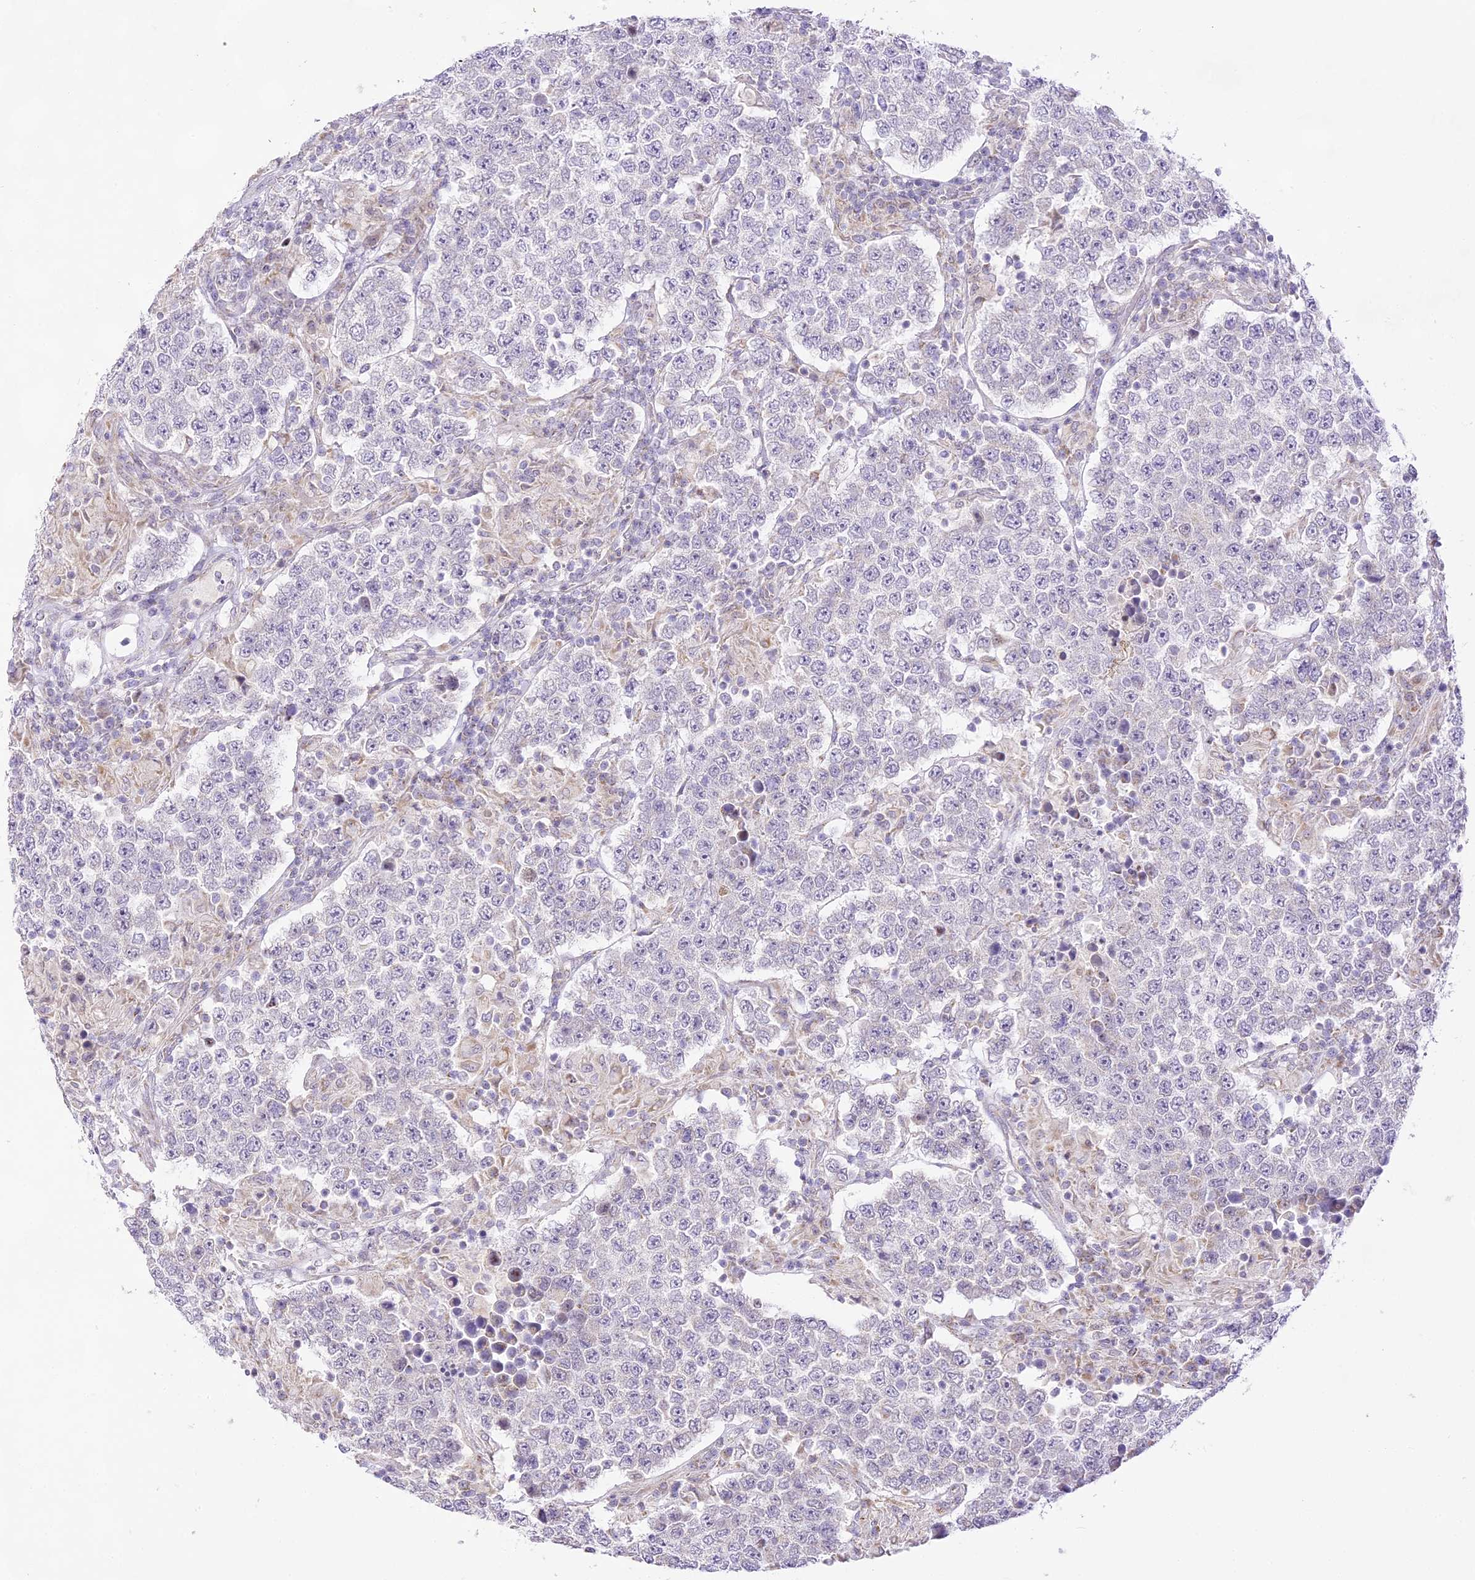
{"staining": {"intensity": "negative", "quantity": "none", "location": "none"}, "tissue": "testis cancer", "cell_type": "Tumor cells", "image_type": "cancer", "snomed": [{"axis": "morphology", "description": "Normal tissue, NOS"}, {"axis": "morphology", "description": "Urothelial carcinoma, High grade"}, {"axis": "morphology", "description": "Seminoma, NOS"}, {"axis": "morphology", "description": "Carcinoma, Embryonal, NOS"}, {"axis": "topography", "description": "Urinary bladder"}, {"axis": "topography", "description": "Testis"}], "caption": "IHC of human embryonal carcinoma (testis) shows no staining in tumor cells.", "gene": "CCDC30", "patient": {"sex": "male", "age": 41}}